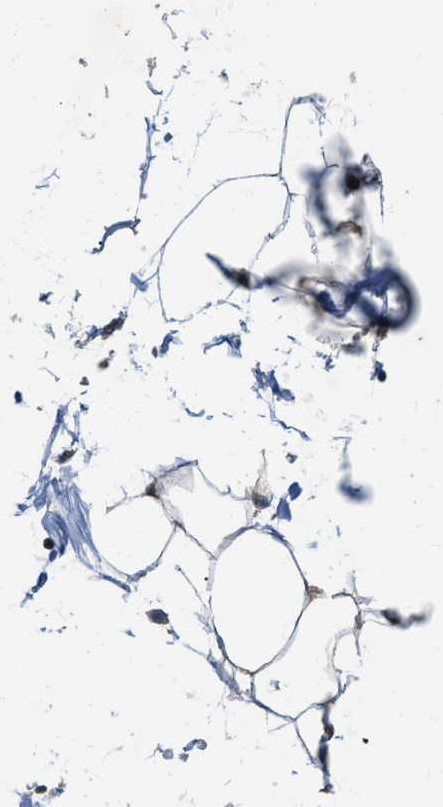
{"staining": {"intensity": "weak", "quantity": ">75%", "location": "cytoplasmic/membranous"}, "tissue": "soft tissue", "cell_type": "Fibroblasts", "image_type": "normal", "snomed": [{"axis": "morphology", "description": "Normal tissue, NOS"}, {"axis": "morphology", "description": "Adenocarcinoma, NOS"}, {"axis": "topography", "description": "Colon"}, {"axis": "topography", "description": "Peripheral nerve tissue"}], "caption": "The photomicrograph demonstrates staining of benign soft tissue, revealing weak cytoplasmic/membranous protein staining (brown color) within fibroblasts.", "gene": "DENND6B", "patient": {"sex": "male", "age": 14}}